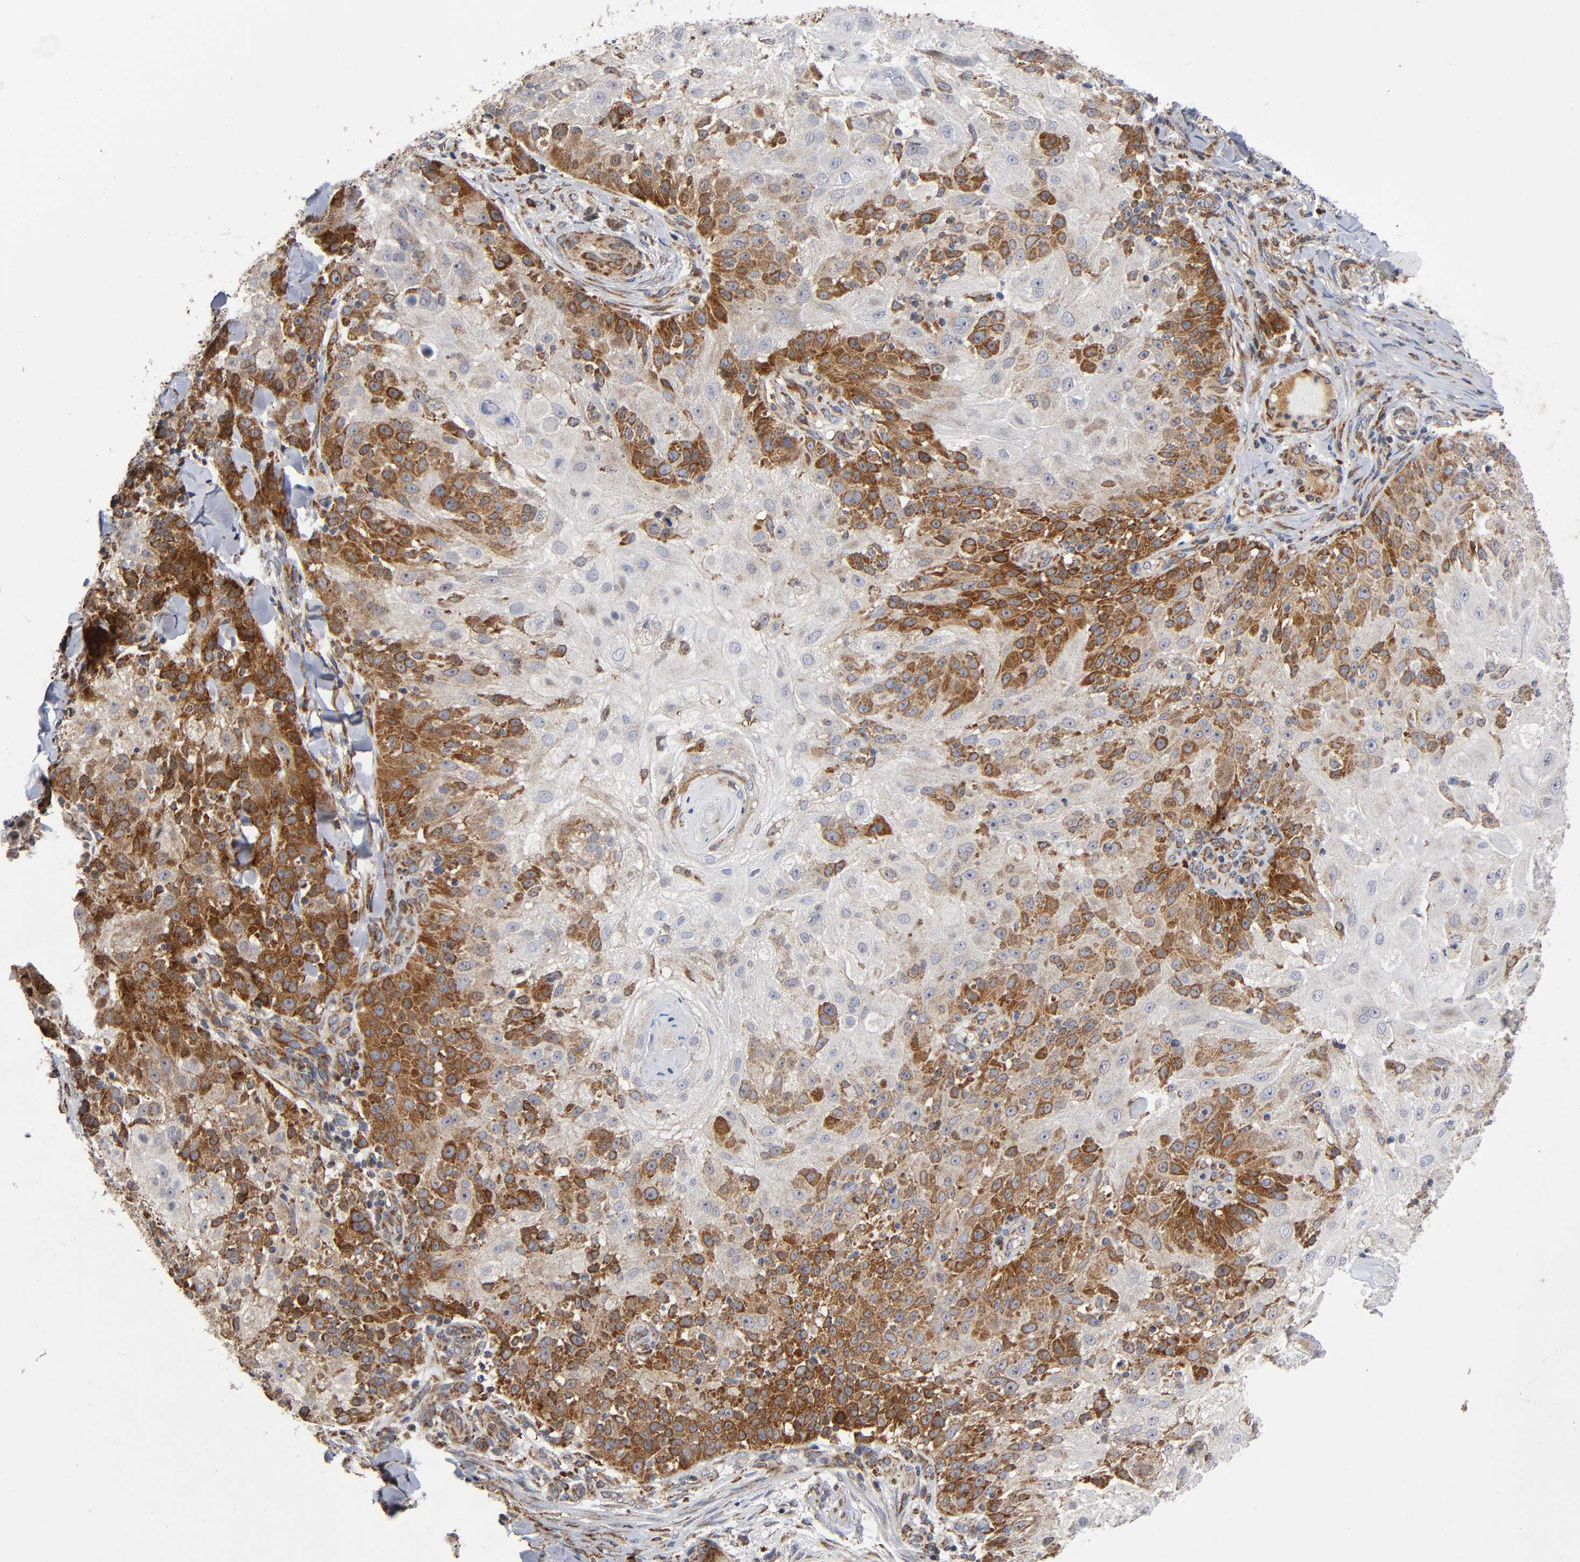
{"staining": {"intensity": "moderate", "quantity": "25%-75%", "location": "cytoplasmic/membranous"}, "tissue": "skin cancer", "cell_type": "Tumor cells", "image_type": "cancer", "snomed": [{"axis": "morphology", "description": "Normal tissue, NOS"}, {"axis": "morphology", "description": "Squamous cell carcinoma, NOS"}, {"axis": "topography", "description": "Skin"}], "caption": "Tumor cells exhibit moderate cytoplasmic/membranous expression in about 25%-75% of cells in skin squamous cell carcinoma.", "gene": "MAP3K1", "patient": {"sex": "female", "age": 83}}